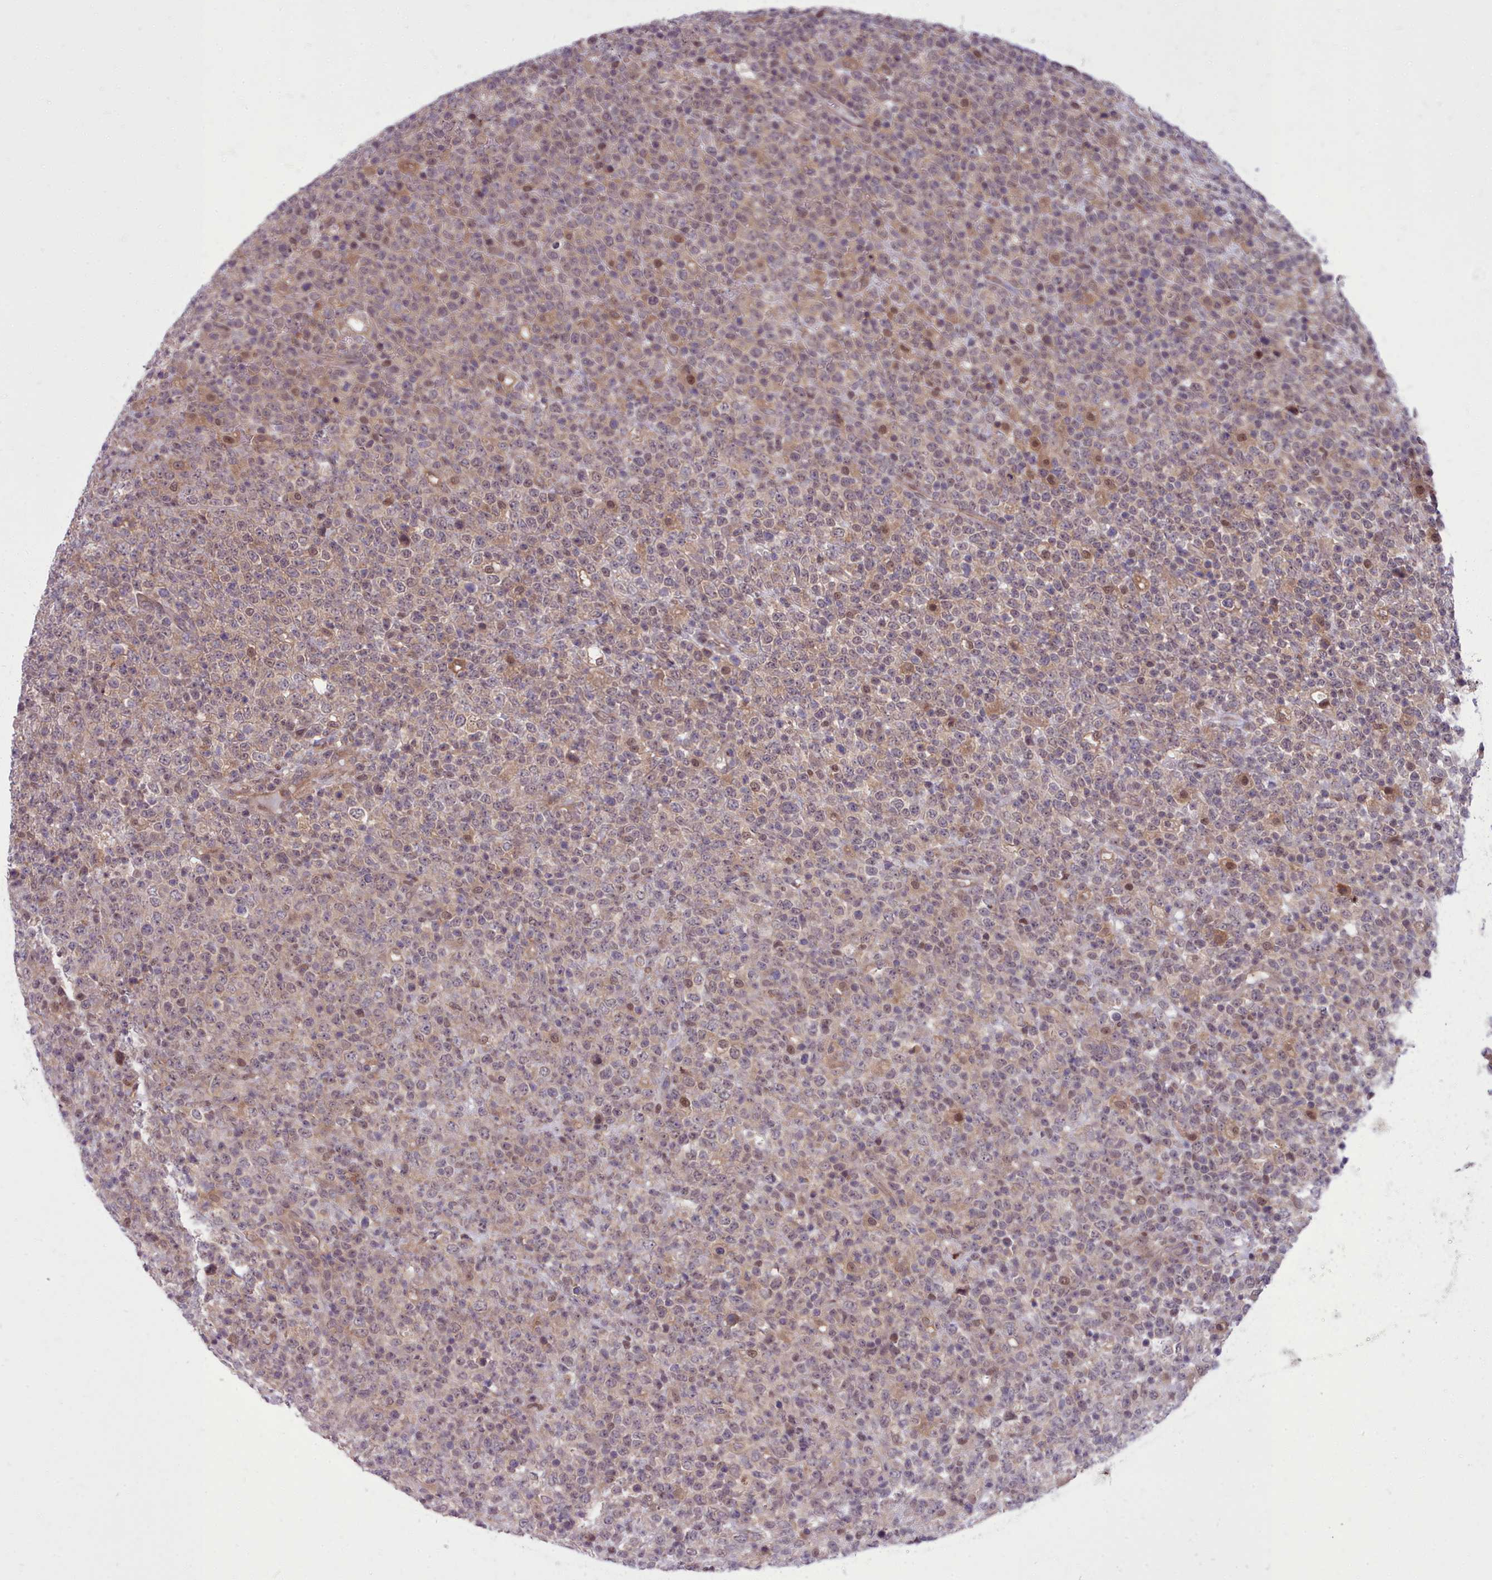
{"staining": {"intensity": "weak", "quantity": "<25%", "location": "nuclear"}, "tissue": "lymphoma", "cell_type": "Tumor cells", "image_type": "cancer", "snomed": [{"axis": "morphology", "description": "Malignant lymphoma, non-Hodgkin's type, High grade"}, {"axis": "topography", "description": "Colon"}], "caption": "The photomicrograph reveals no significant staining in tumor cells of lymphoma.", "gene": "AHCY", "patient": {"sex": "female", "age": 53}}